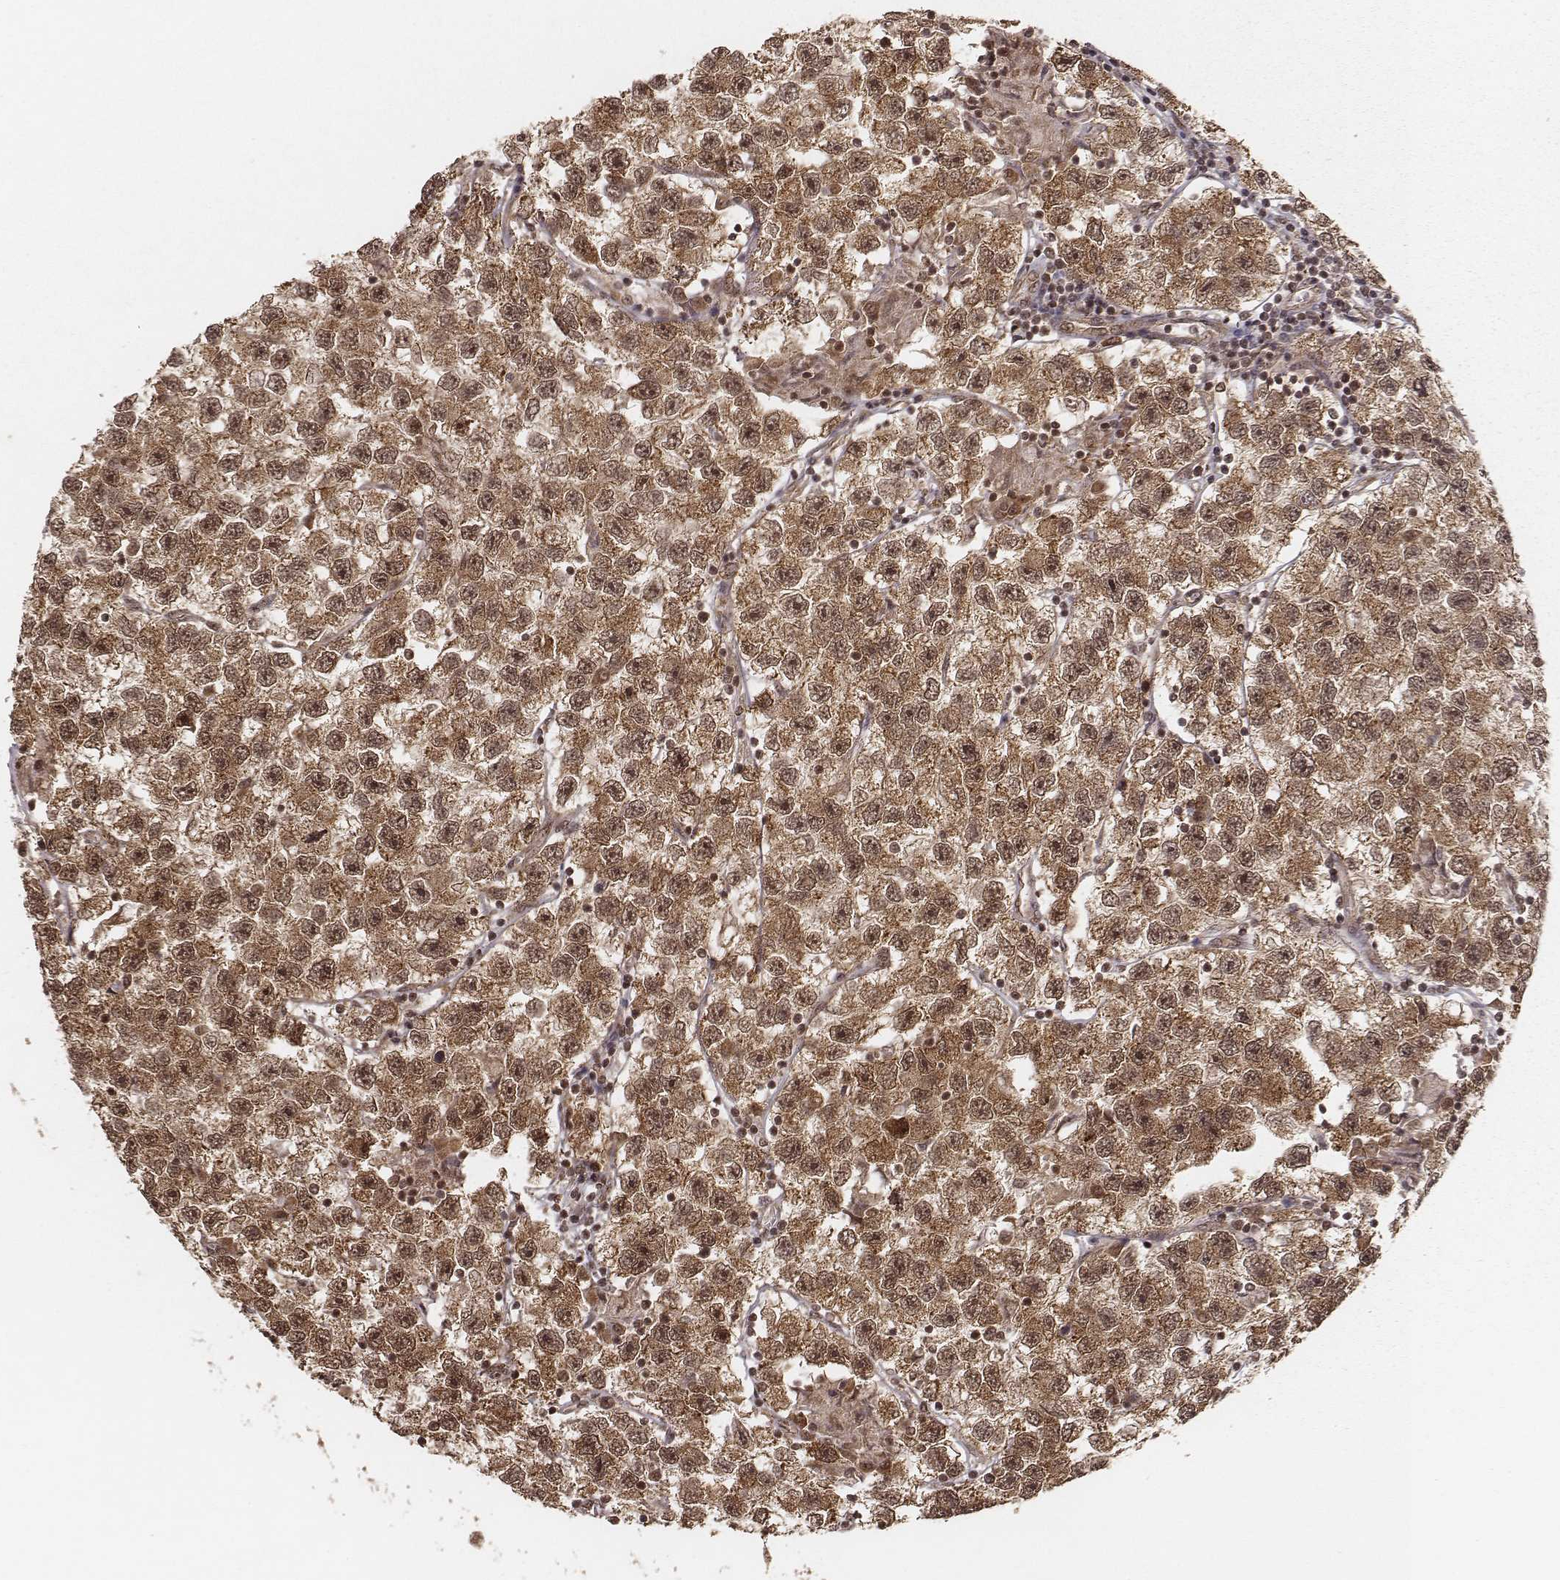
{"staining": {"intensity": "moderate", "quantity": ">75%", "location": "cytoplasmic/membranous,nuclear"}, "tissue": "testis cancer", "cell_type": "Tumor cells", "image_type": "cancer", "snomed": [{"axis": "morphology", "description": "Seminoma, NOS"}, {"axis": "topography", "description": "Testis"}], "caption": "Human seminoma (testis) stained with a brown dye exhibits moderate cytoplasmic/membranous and nuclear positive positivity in approximately >75% of tumor cells.", "gene": "NFX1", "patient": {"sex": "male", "age": 26}}